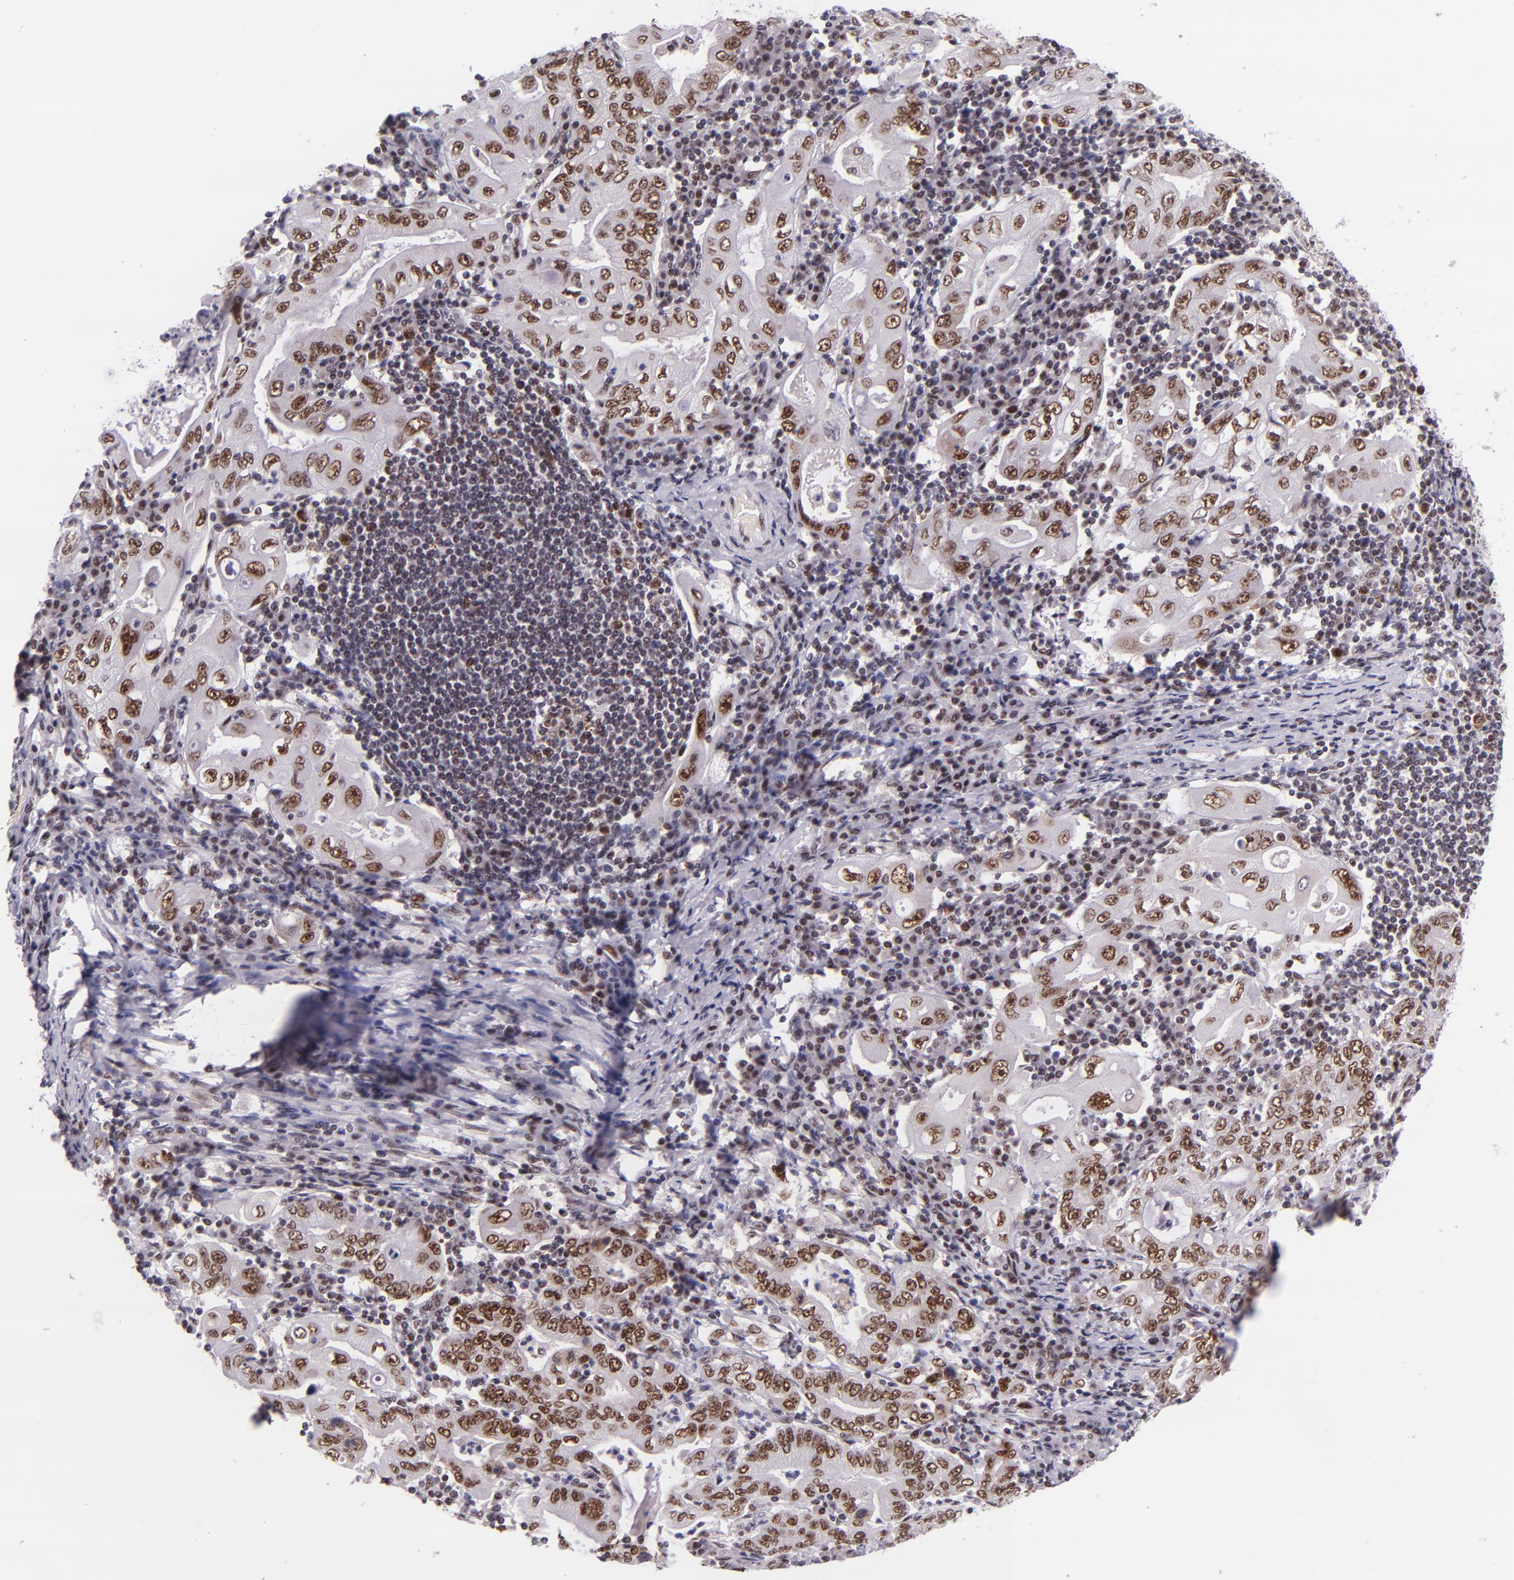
{"staining": {"intensity": "moderate", "quantity": ">75%", "location": "nuclear"}, "tissue": "stomach cancer", "cell_type": "Tumor cells", "image_type": "cancer", "snomed": [{"axis": "morphology", "description": "Normal tissue, NOS"}, {"axis": "morphology", "description": "Adenocarcinoma, NOS"}, {"axis": "topography", "description": "Esophagus"}, {"axis": "topography", "description": "Stomach, upper"}, {"axis": "topography", "description": "Peripheral nerve tissue"}], "caption": "Immunohistochemistry (DAB (3,3'-diaminobenzidine)) staining of human stomach cancer shows moderate nuclear protein expression in approximately >75% of tumor cells.", "gene": "GPKOW", "patient": {"sex": "male", "age": 62}}